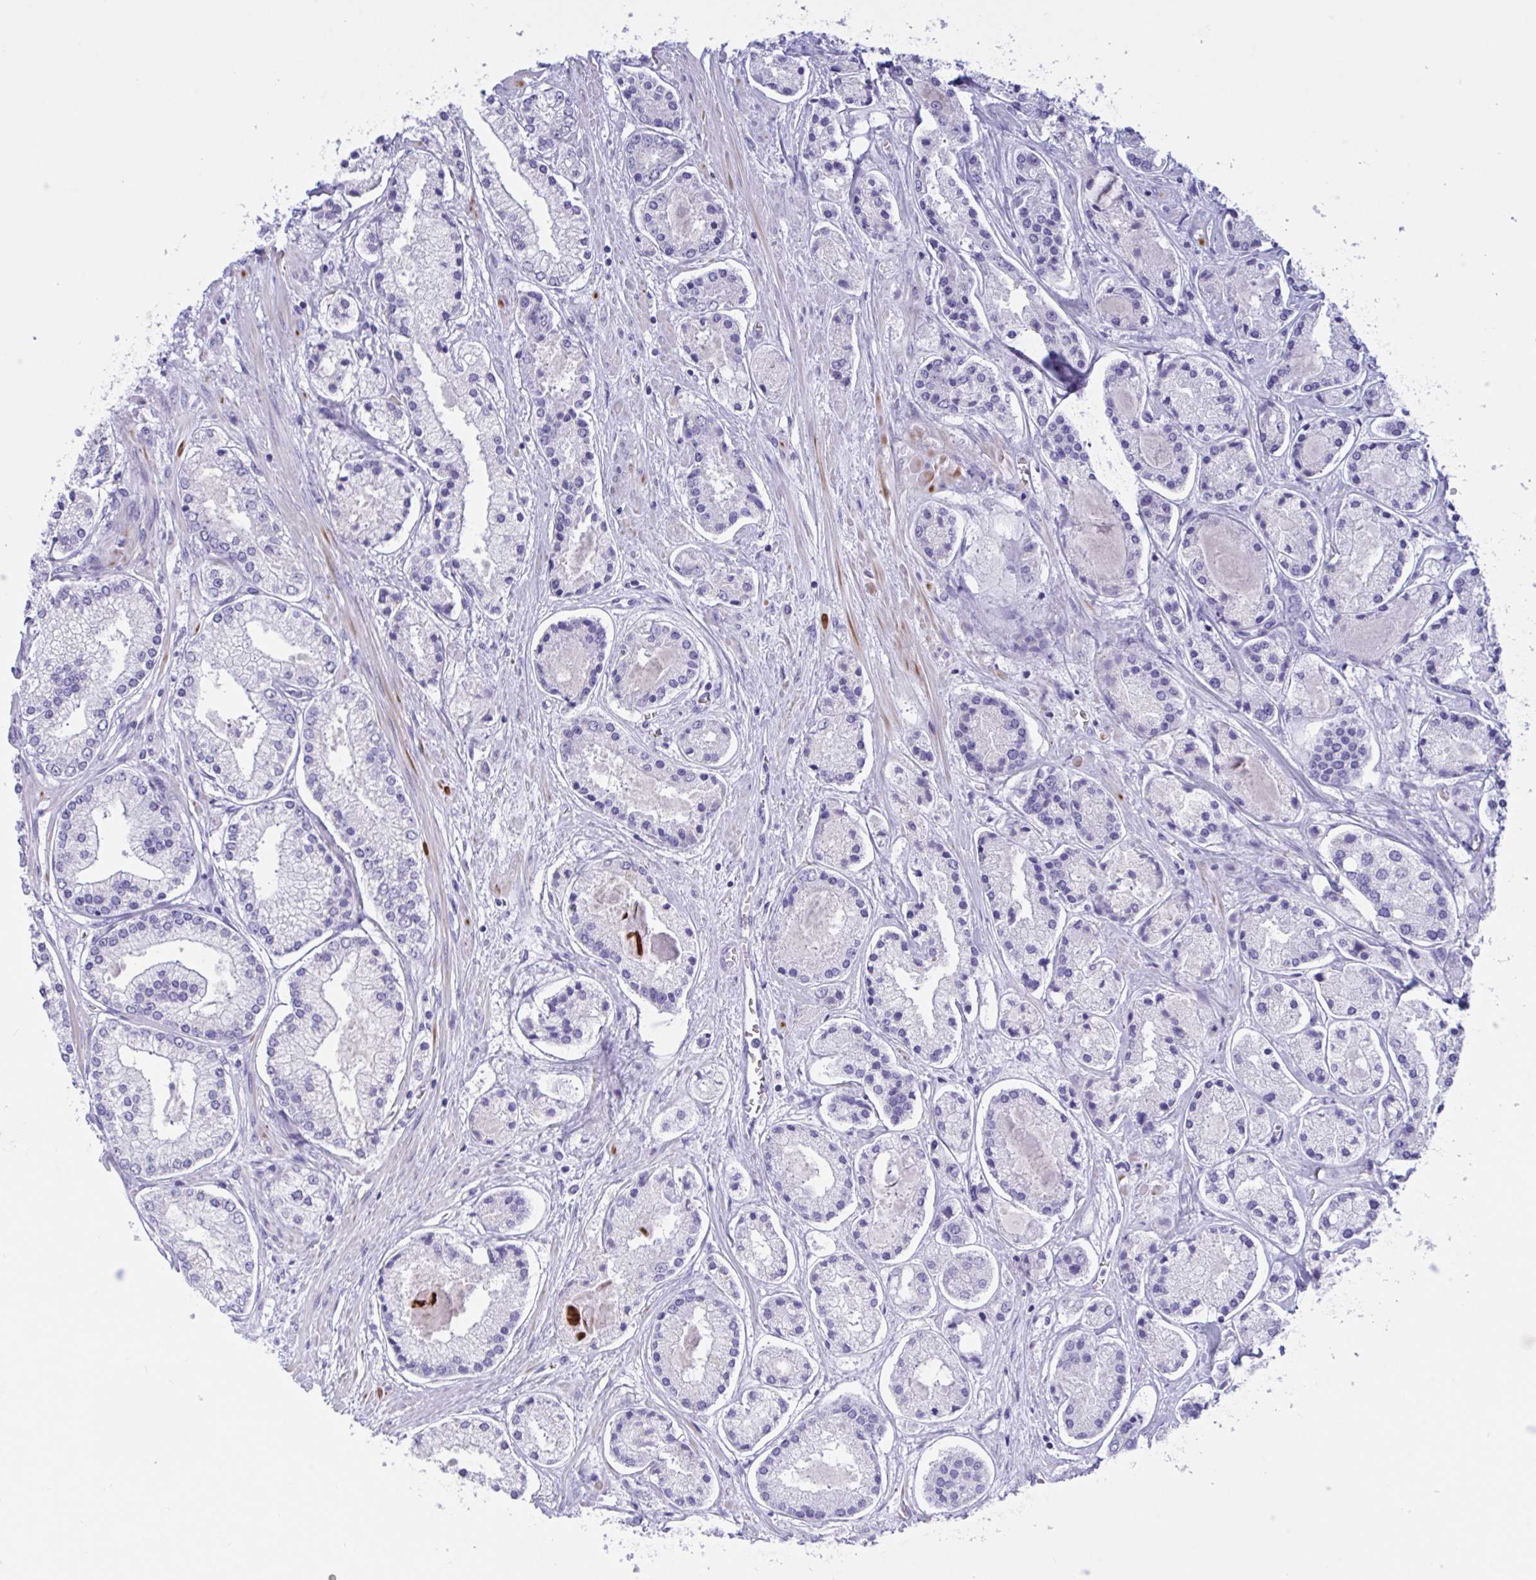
{"staining": {"intensity": "negative", "quantity": "none", "location": "none"}, "tissue": "prostate cancer", "cell_type": "Tumor cells", "image_type": "cancer", "snomed": [{"axis": "morphology", "description": "Adenocarcinoma, High grade"}, {"axis": "topography", "description": "Prostate"}], "caption": "This is an immunohistochemistry photomicrograph of high-grade adenocarcinoma (prostate). There is no positivity in tumor cells.", "gene": "OXLD1", "patient": {"sex": "male", "age": 67}}